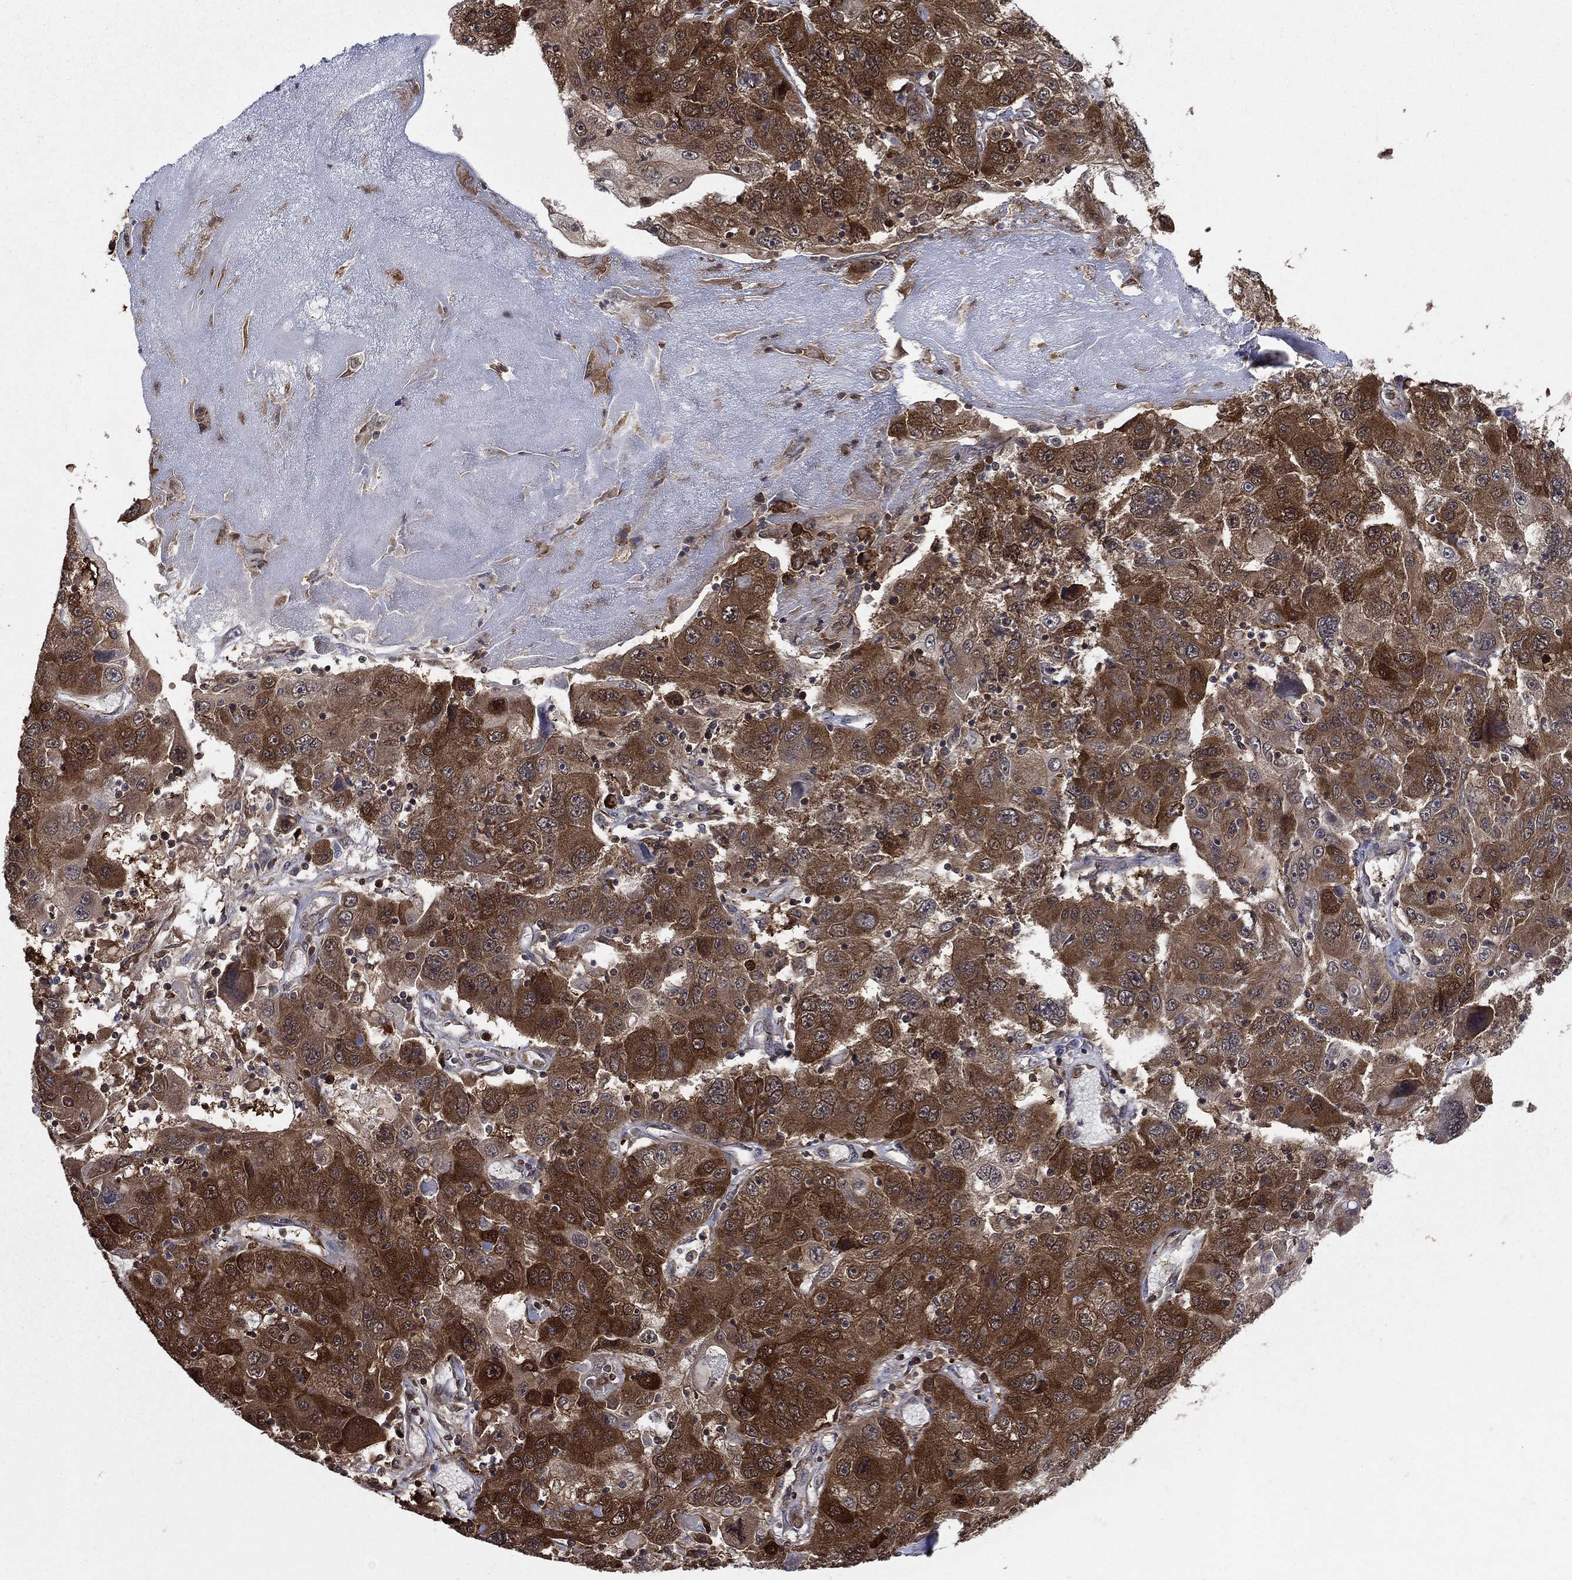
{"staining": {"intensity": "strong", "quantity": ">75%", "location": "cytoplasmic/membranous"}, "tissue": "stomach cancer", "cell_type": "Tumor cells", "image_type": "cancer", "snomed": [{"axis": "morphology", "description": "Adenocarcinoma, NOS"}, {"axis": "topography", "description": "Stomach"}], "caption": "Stomach cancer stained with immunohistochemistry (IHC) shows strong cytoplasmic/membranous positivity in about >75% of tumor cells.", "gene": "CACYBP", "patient": {"sex": "male", "age": 56}}